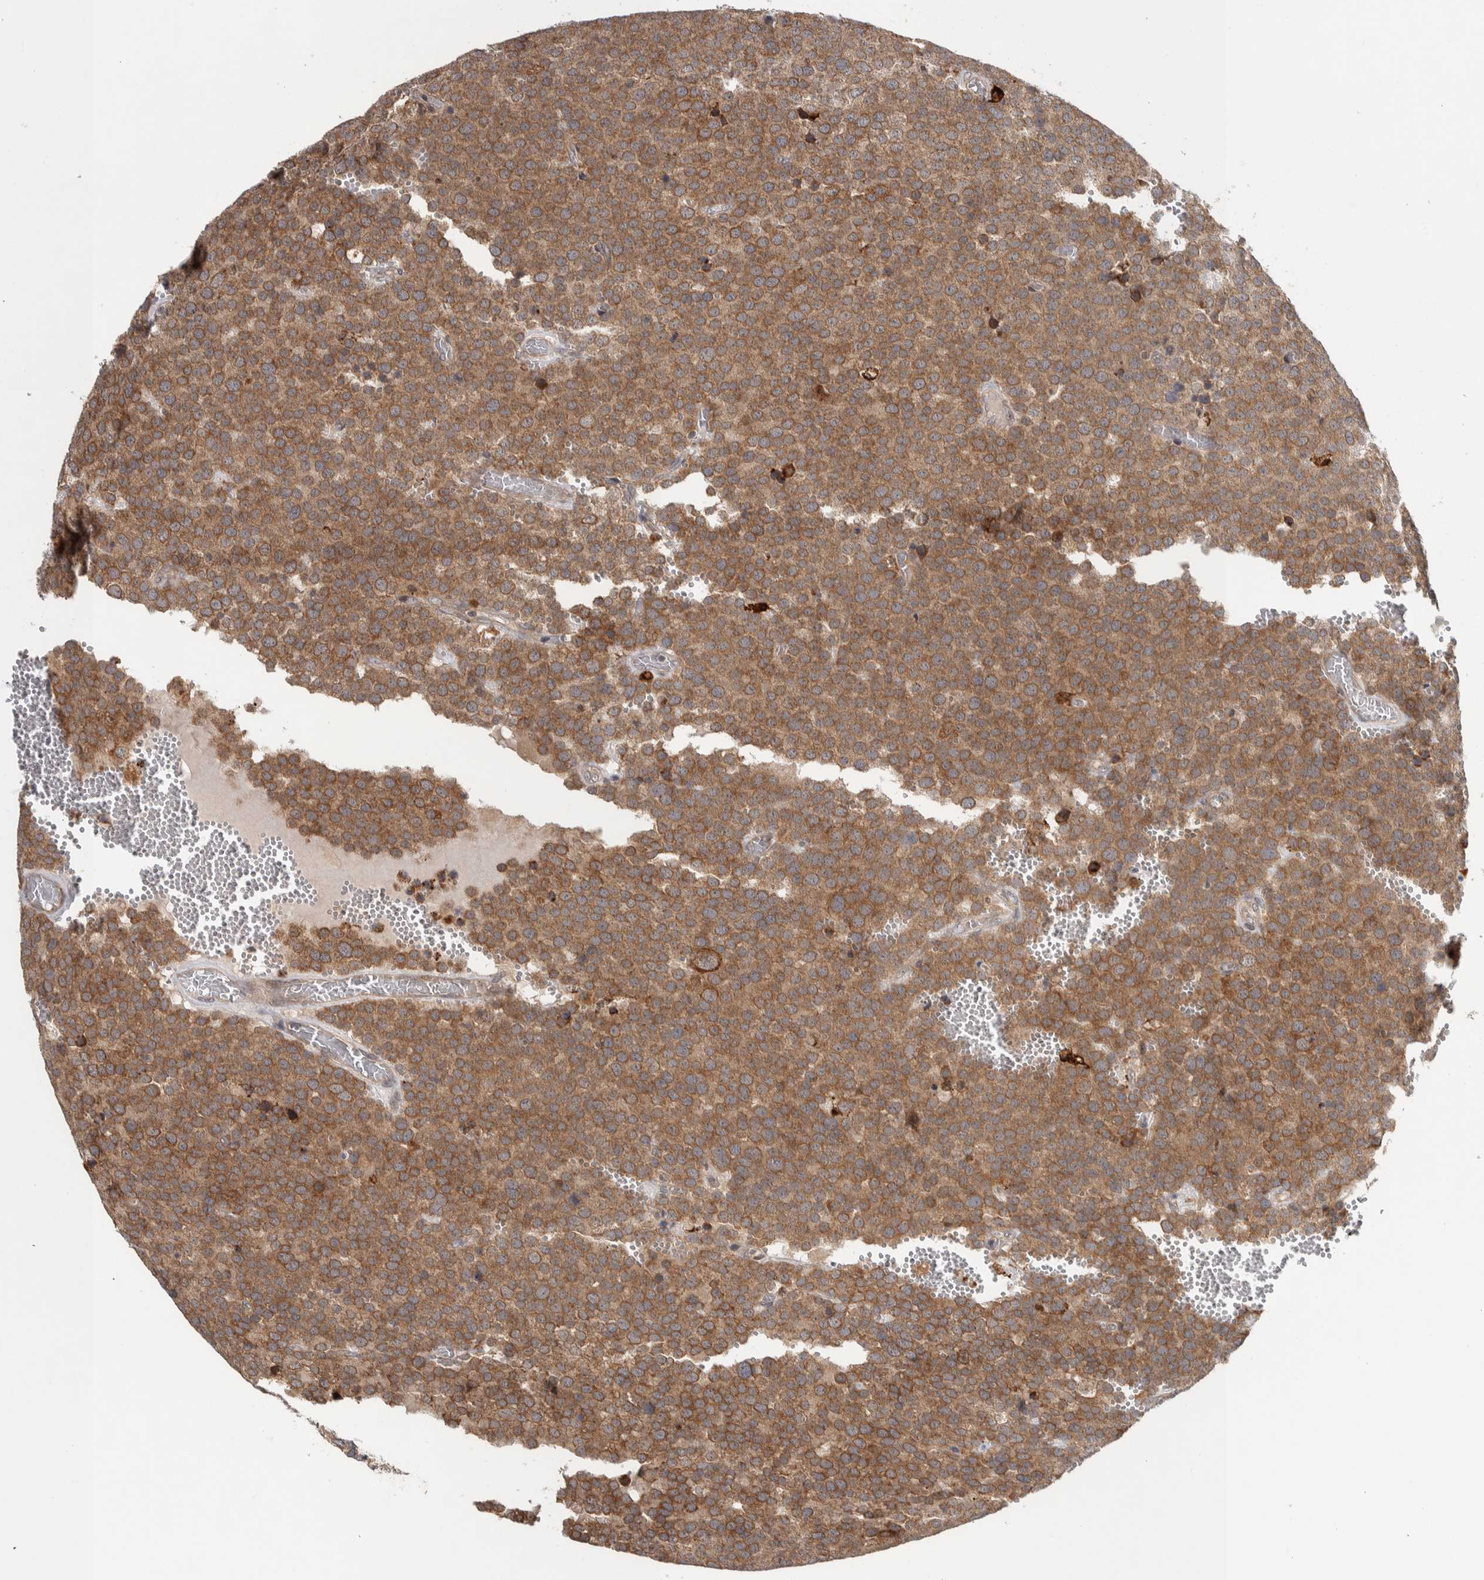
{"staining": {"intensity": "moderate", "quantity": ">75%", "location": "cytoplasmic/membranous"}, "tissue": "testis cancer", "cell_type": "Tumor cells", "image_type": "cancer", "snomed": [{"axis": "morphology", "description": "Normal tissue, NOS"}, {"axis": "morphology", "description": "Seminoma, NOS"}, {"axis": "topography", "description": "Testis"}], "caption": "Protein staining of seminoma (testis) tissue exhibits moderate cytoplasmic/membranous staining in about >75% of tumor cells.", "gene": "TBC1D31", "patient": {"sex": "male", "age": 71}}